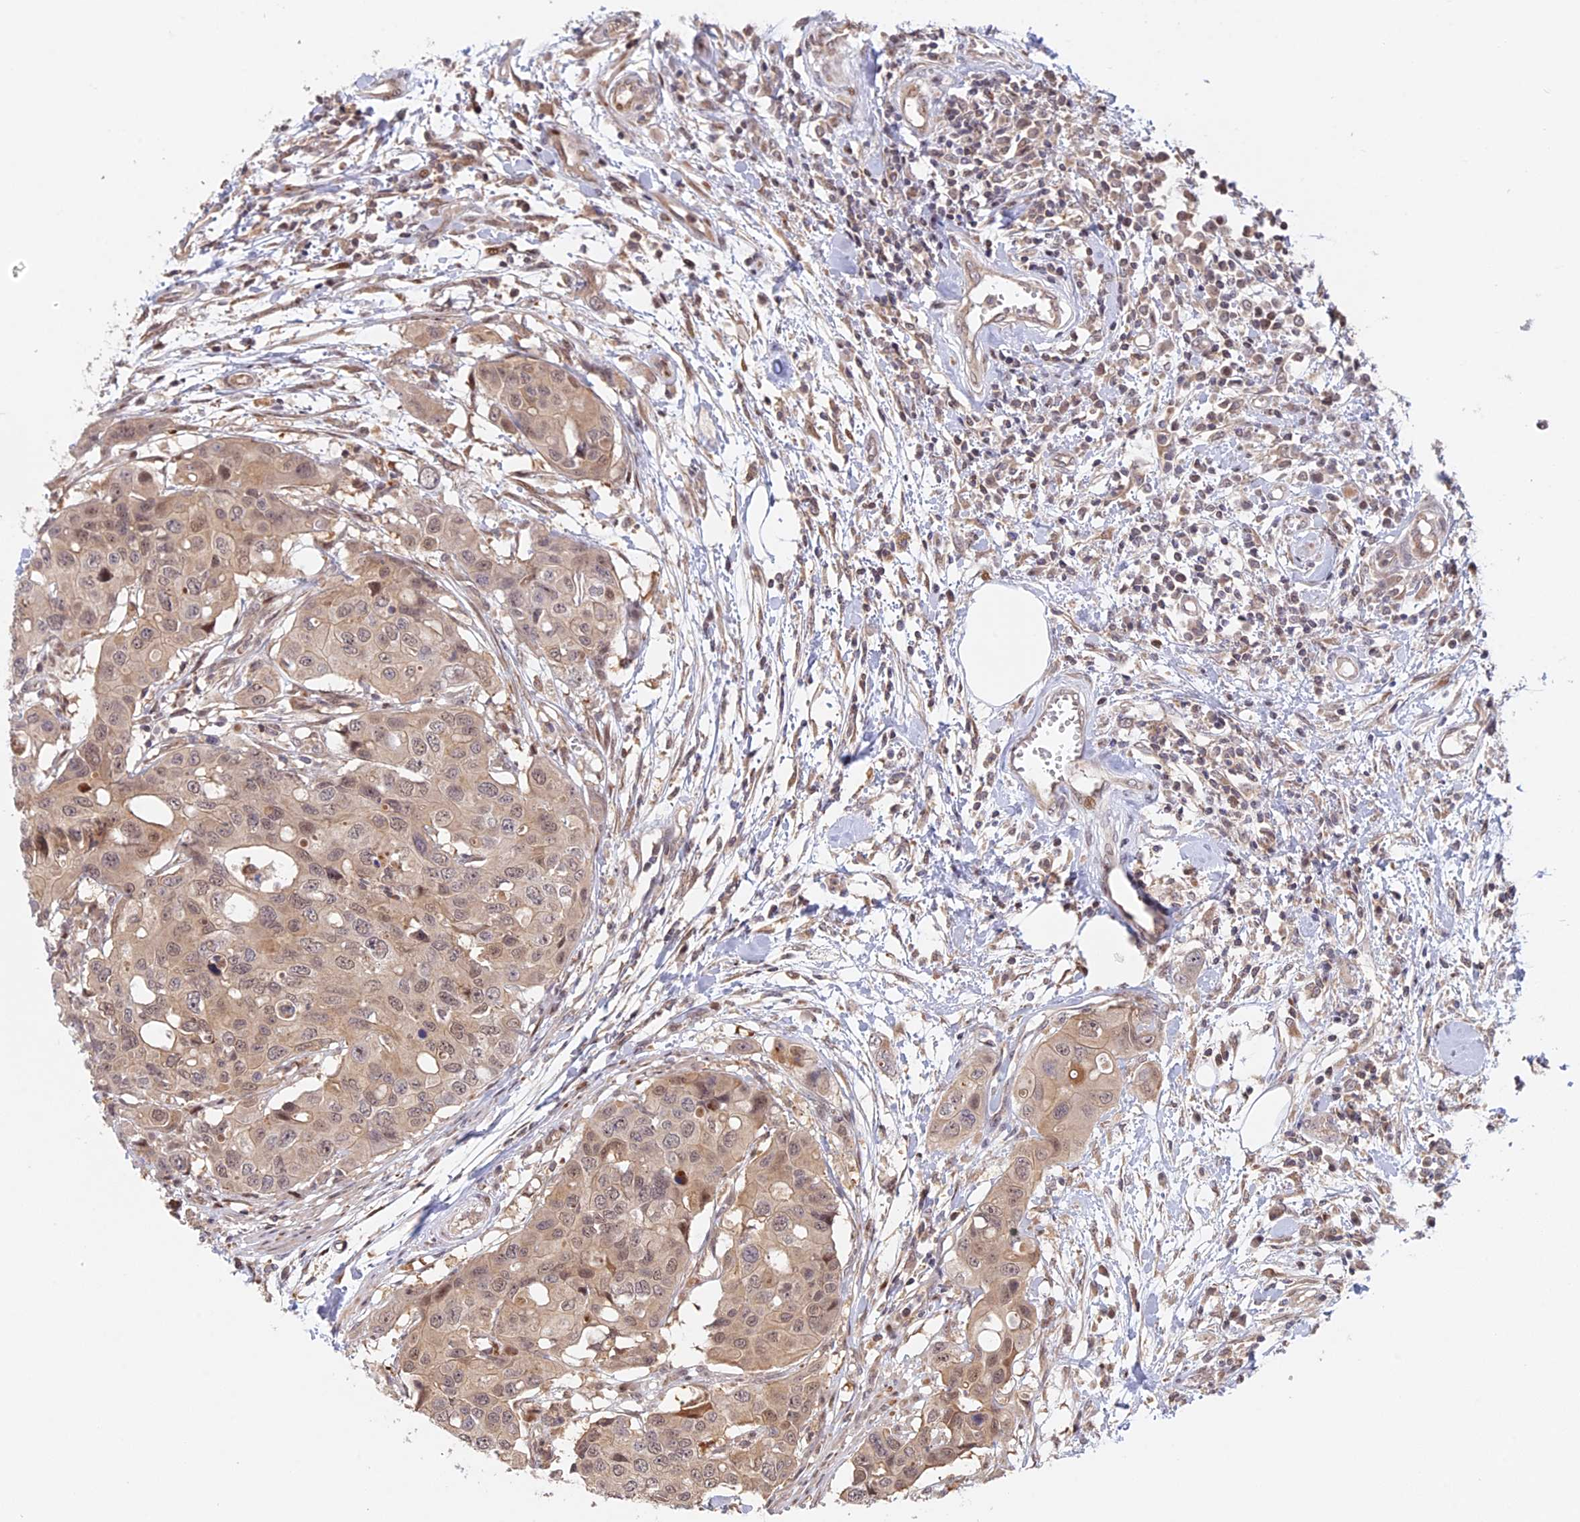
{"staining": {"intensity": "weak", "quantity": ">75%", "location": "nuclear"}, "tissue": "colorectal cancer", "cell_type": "Tumor cells", "image_type": "cancer", "snomed": [{"axis": "morphology", "description": "Adenocarcinoma, NOS"}, {"axis": "topography", "description": "Colon"}], "caption": "Immunohistochemistry image of colorectal cancer stained for a protein (brown), which demonstrates low levels of weak nuclear expression in approximately >75% of tumor cells.", "gene": "GSKIP", "patient": {"sex": "male", "age": 77}}